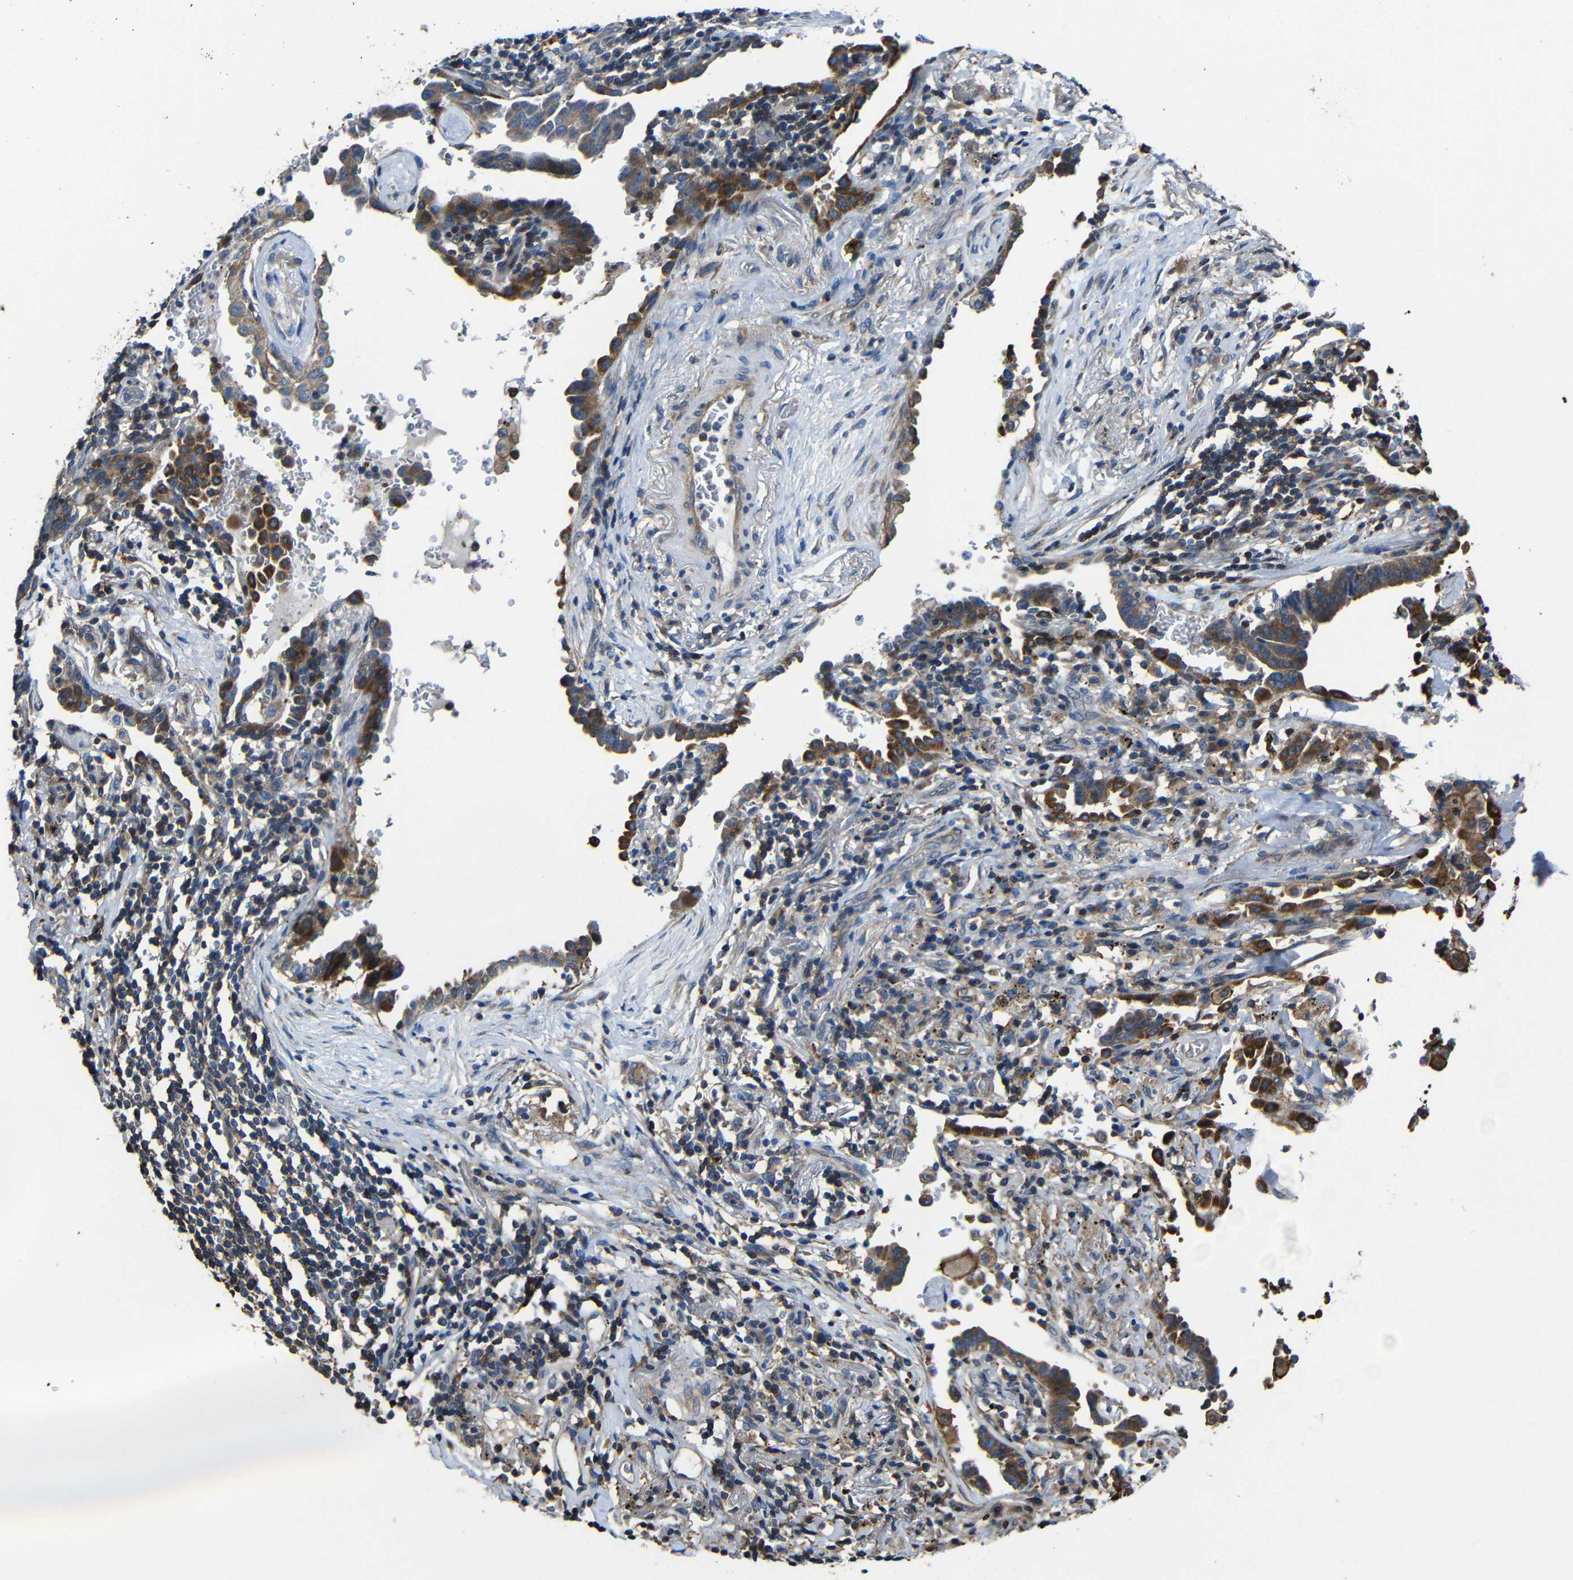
{"staining": {"intensity": "strong", "quantity": ">75%", "location": "cytoplasmic/membranous"}, "tissue": "lung cancer", "cell_type": "Tumor cells", "image_type": "cancer", "snomed": [{"axis": "morphology", "description": "Adenocarcinoma, NOS"}, {"axis": "topography", "description": "Lung"}], "caption": "Lung adenocarcinoma tissue exhibits strong cytoplasmic/membranous expression in approximately >75% of tumor cells, visualized by immunohistochemistry.", "gene": "GDI1", "patient": {"sex": "female", "age": 64}}